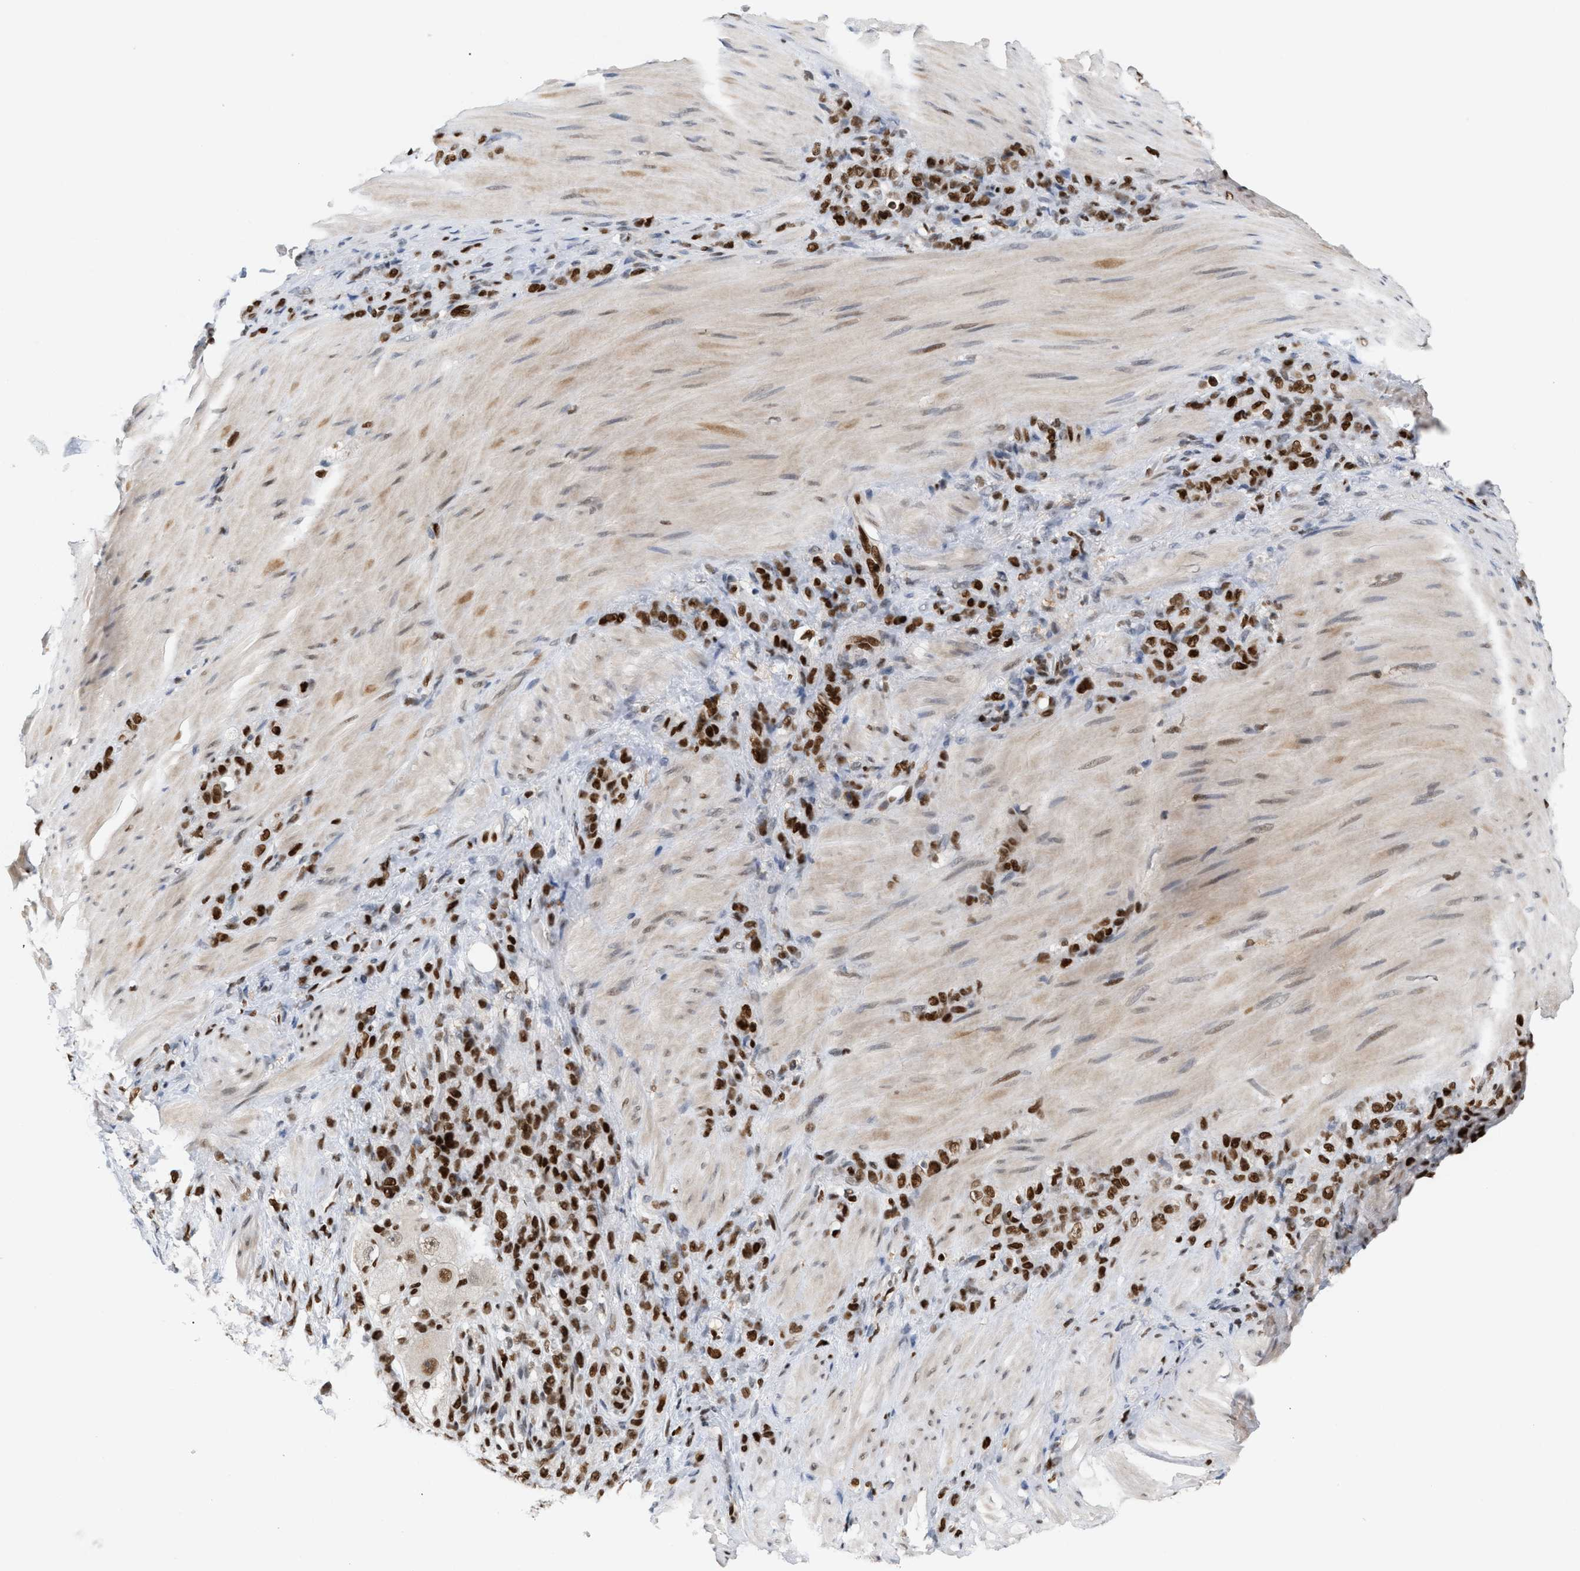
{"staining": {"intensity": "strong", "quantity": ">75%", "location": "nuclear"}, "tissue": "stomach cancer", "cell_type": "Tumor cells", "image_type": "cancer", "snomed": [{"axis": "morphology", "description": "Normal tissue, NOS"}, {"axis": "morphology", "description": "Adenocarcinoma, NOS"}, {"axis": "topography", "description": "Stomach"}], "caption": "This image displays IHC staining of stomach cancer, with high strong nuclear staining in approximately >75% of tumor cells.", "gene": "RNASEK-C17orf49", "patient": {"sex": "male", "age": 82}}